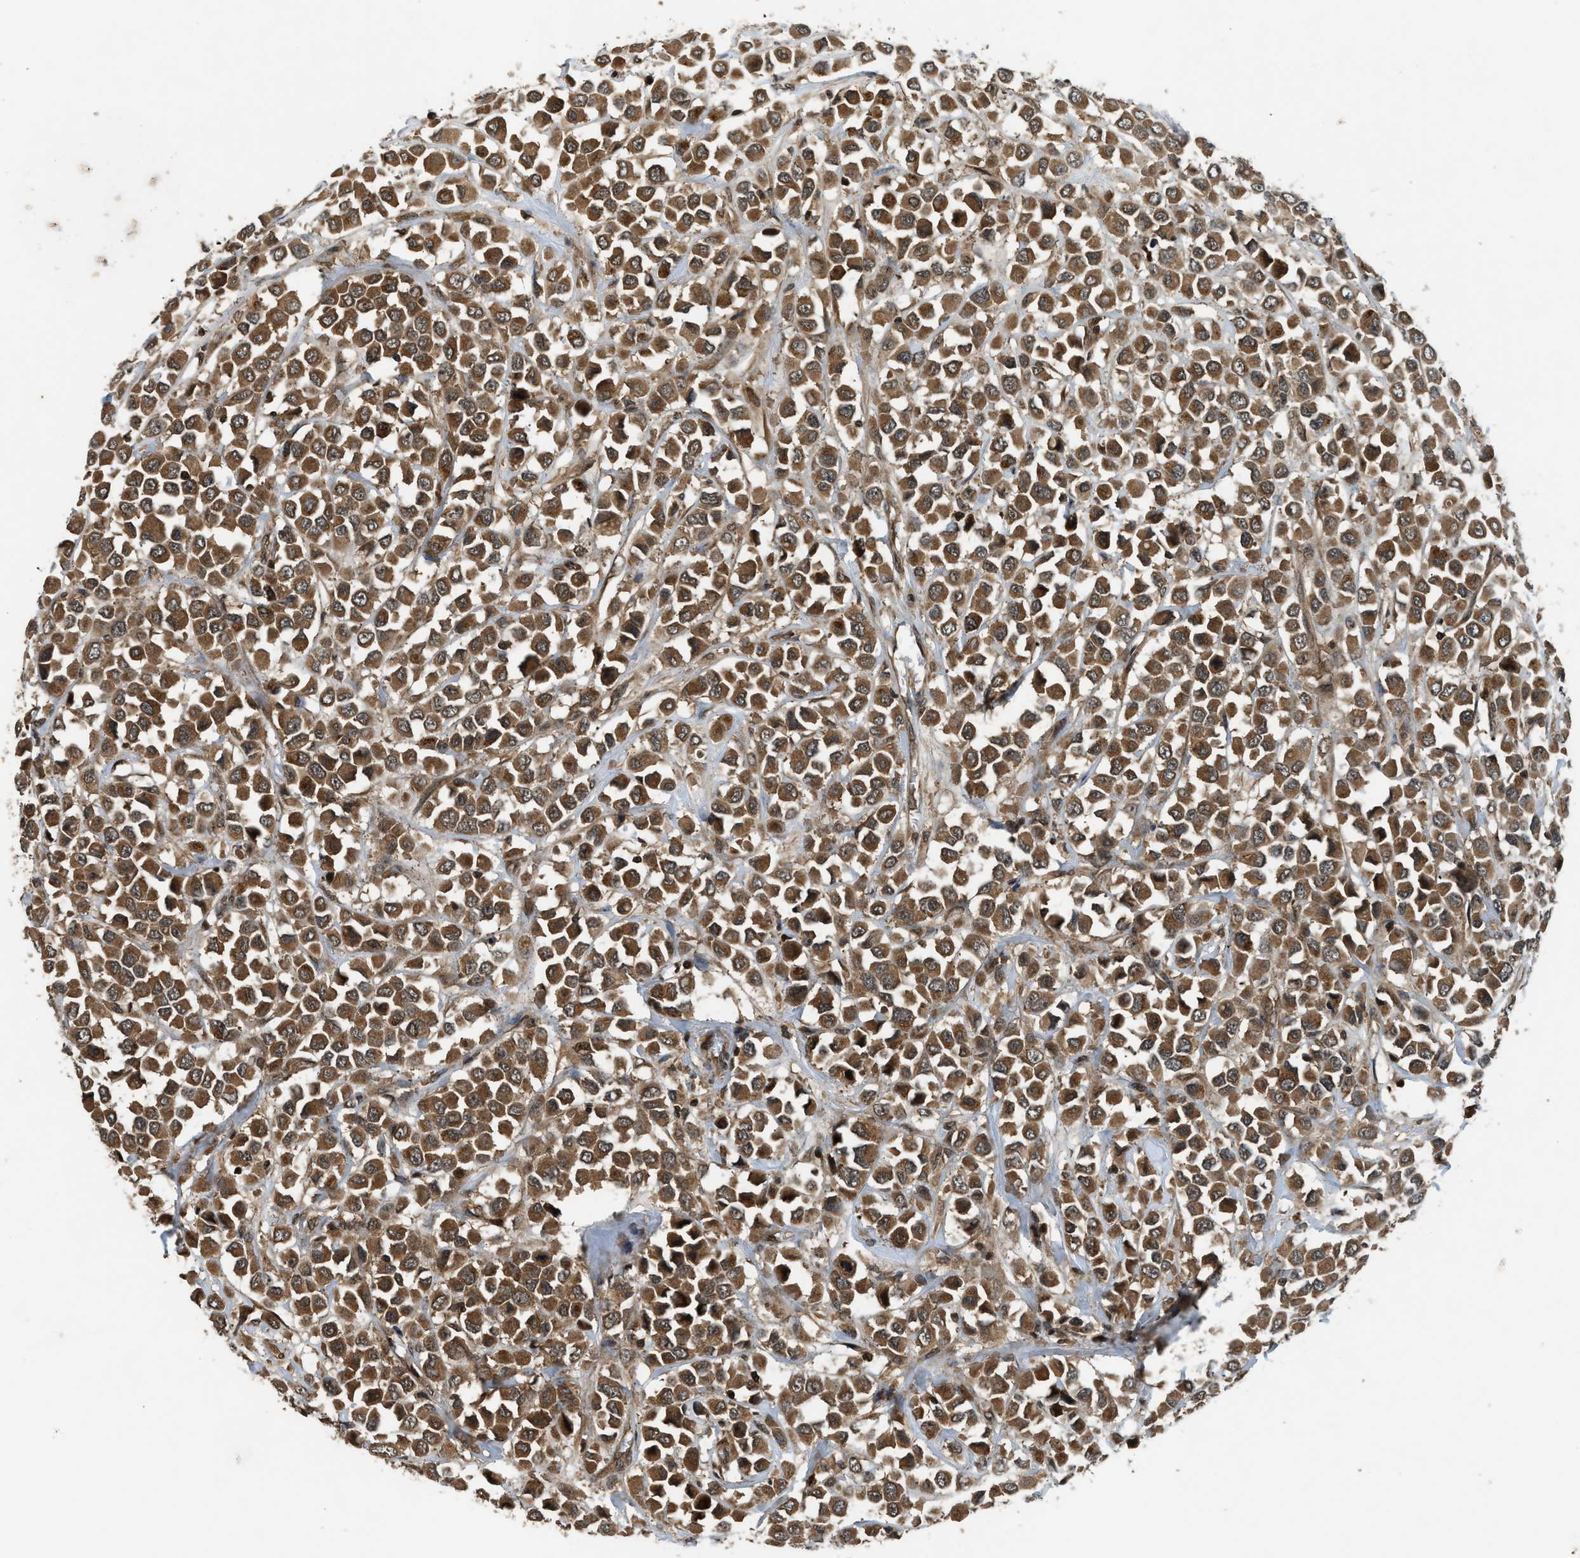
{"staining": {"intensity": "moderate", "quantity": ">75%", "location": "cytoplasmic/membranous"}, "tissue": "breast cancer", "cell_type": "Tumor cells", "image_type": "cancer", "snomed": [{"axis": "morphology", "description": "Duct carcinoma"}, {"axis": "topography", "description": "Breast"}], "caption": "Moderate cytoplasmic/membranous staining is seen in approximately >75% of tumor cells in breast cancer (infiltrating ductal carcinoma). Nuclei are stained in blue.", "gene": "RPS6KB1", "patient": {"sex": "female", "age": 61}}